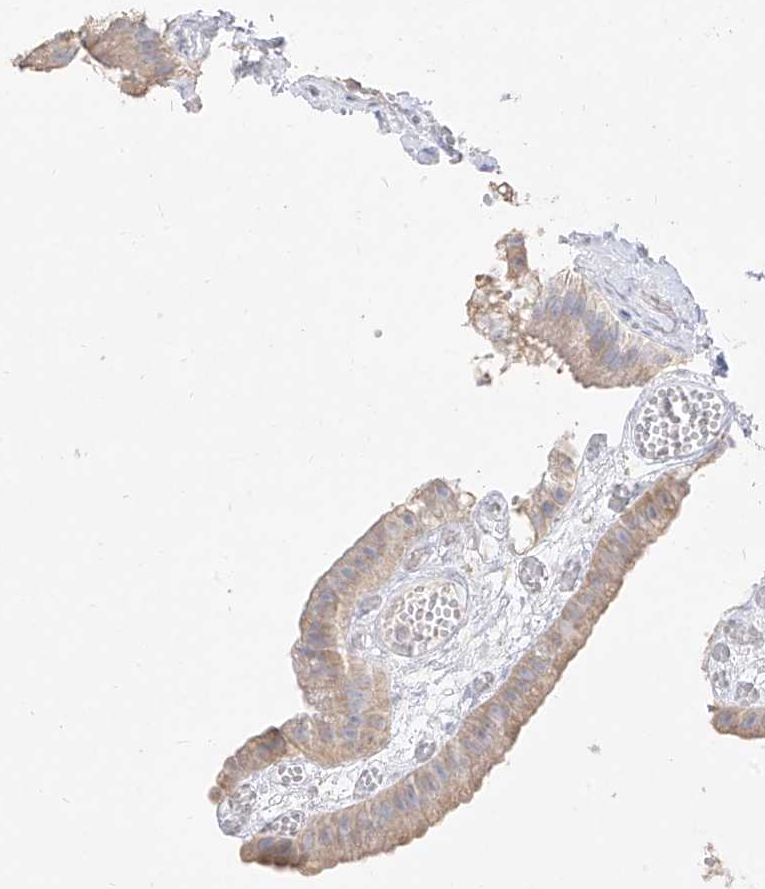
{"staining": {"intensity": "weak", "quantity": "<25%", "location": "cytoplasmic/membranous"}, "tissue": "gallbladder", "cell_type": "Glandular cells", "image_type": "normal", "snomed": [{"axis": "morphology", "description": "Normal tissue, NOS"}, {"axis": "topography", "description": "Gallbladder"}], "caption": "The histopathology image demonstrates no staining of glandular cells in benign gallbladder.", "gene": "ZZEF1", "patient": {"sex": "female", "age": 64}}